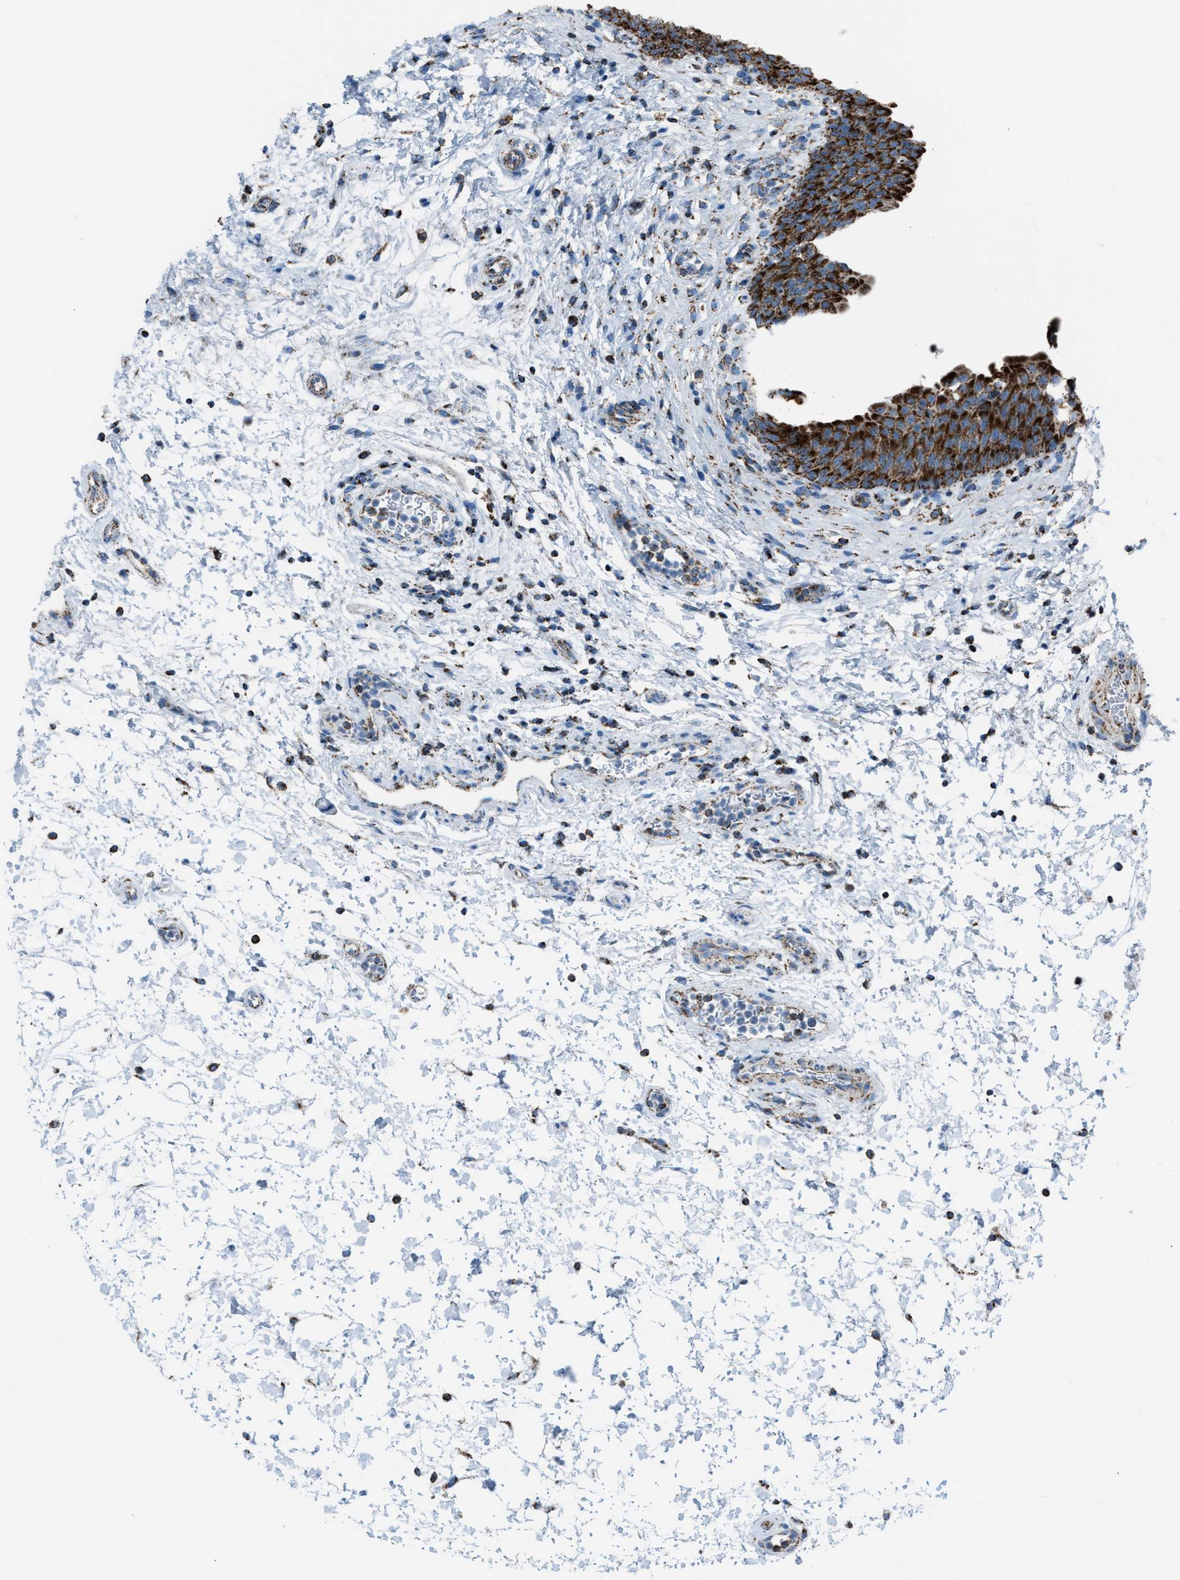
{"staining": {"intensity": "strong", "quantity": ">75%", "location": "cytoplasmic/membranous"}, "tissue": "urinary bladder", "cell_type": "Urothelial cells", "image_type": "normal", "snomed": [{"axis": "morphology", "description": "Normal tissue, NOS"}, {"axis": "topography", "description": "Urinary bladder"}], "caption": "Immunohistochemical staining of normal urinary bladder reveals >75% levels of strong cytoplasmic/membranous protein expression in approximately >75% of urothelial cells.", "gene": "MDH2", "patient": {"sex": "male", "age": 37}}